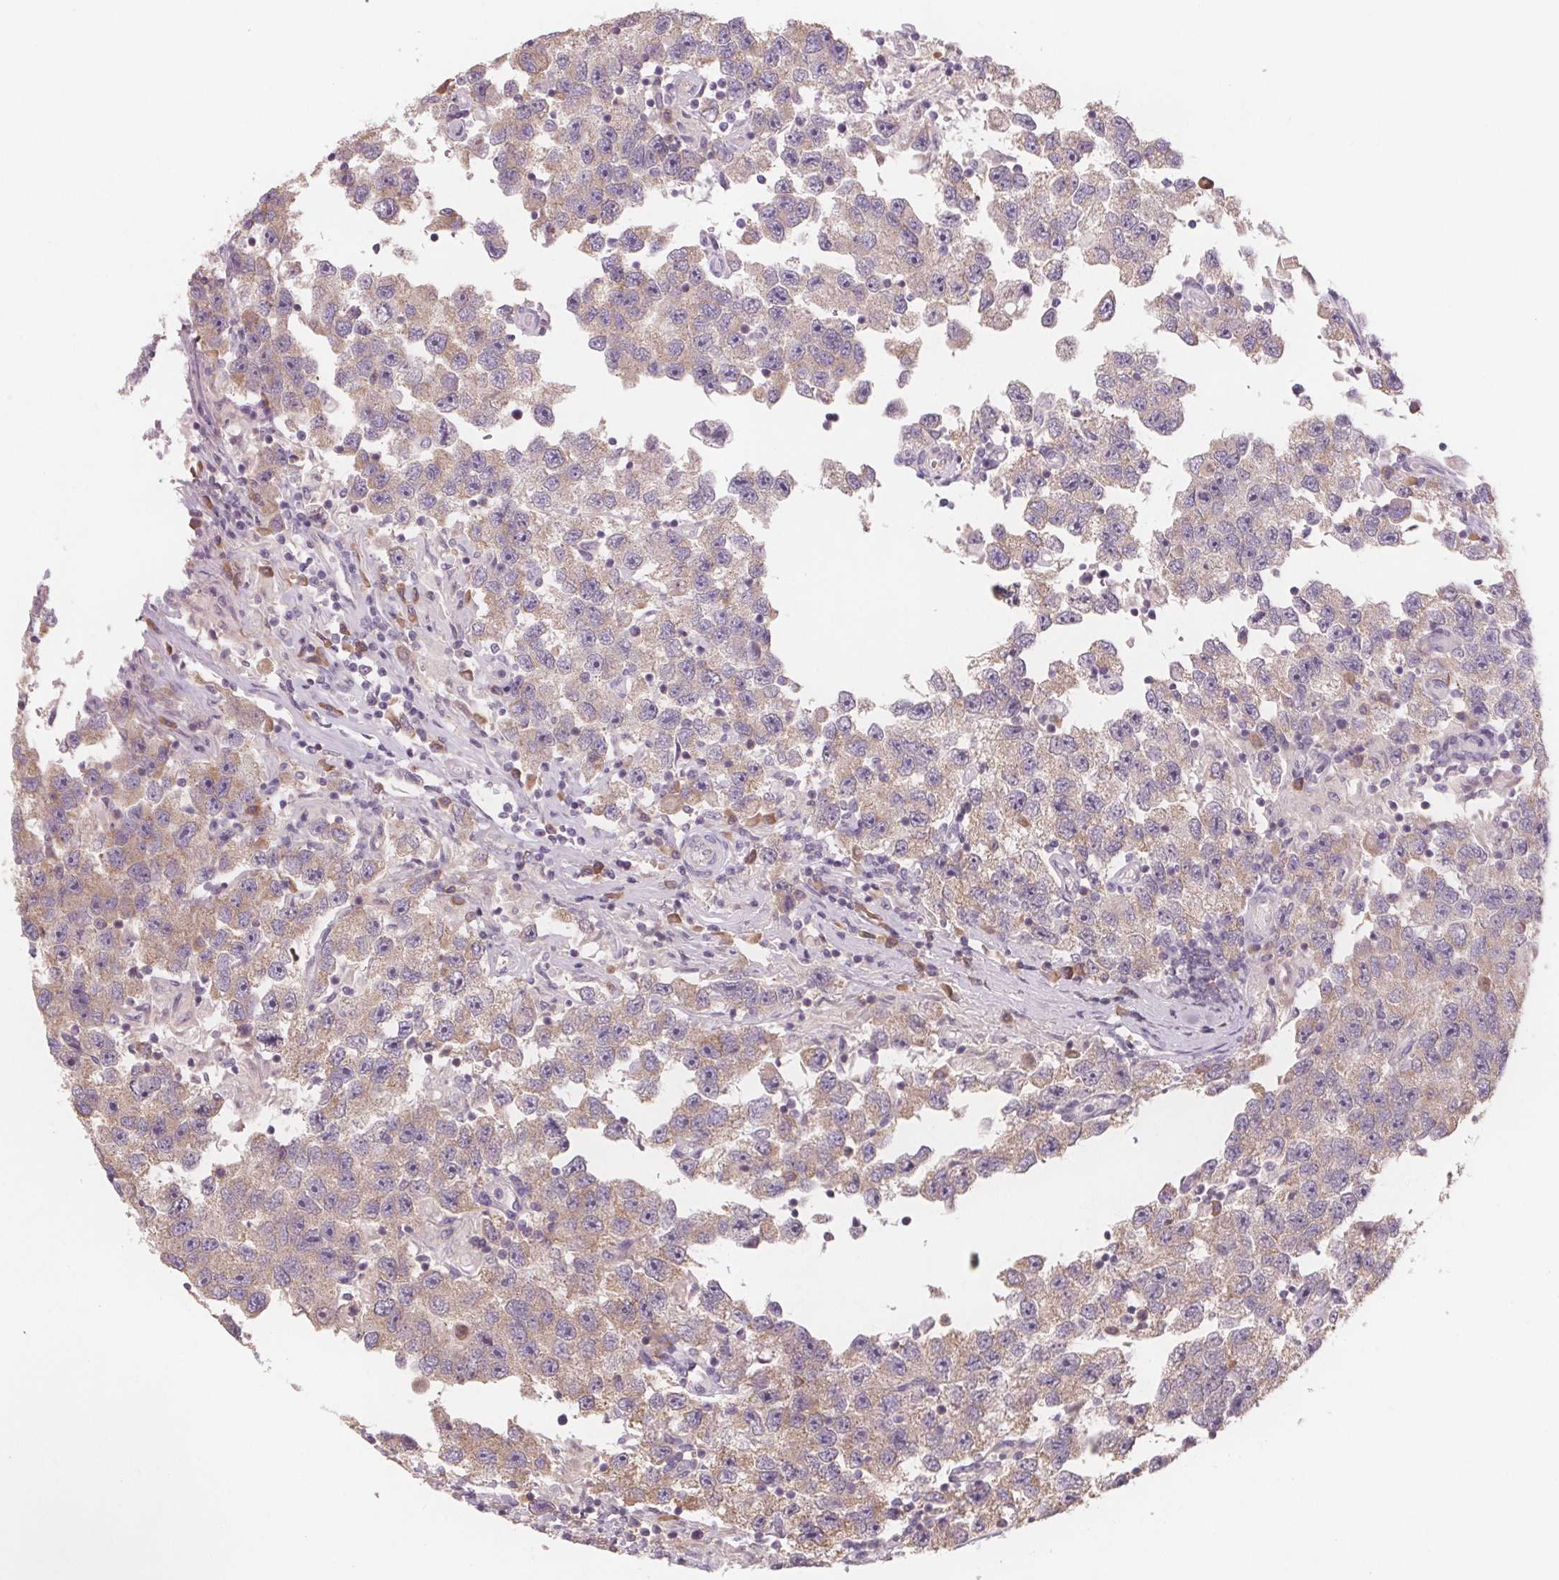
{"staining": {"intensity": "weak", "quantity": "<25%", "location": "cytoplasmic/membranous"}, "tissue": "testis cancer", "cell_type": "Tumor cells", "image_type": "cancer", "snomed": [{"axis": "morphology", "description": "Seminoma, NOS"}, {"axis": "topography", "description": "Testis"}], "caption": "IHC histopathology image of neoplastic tissue: testis cancer stained with DAB shows no significant protein staining in tumor cells. Nuclei are stained in blue.", "gene": "TMEM80", "patient": {"sex": "male", "age": 26}}